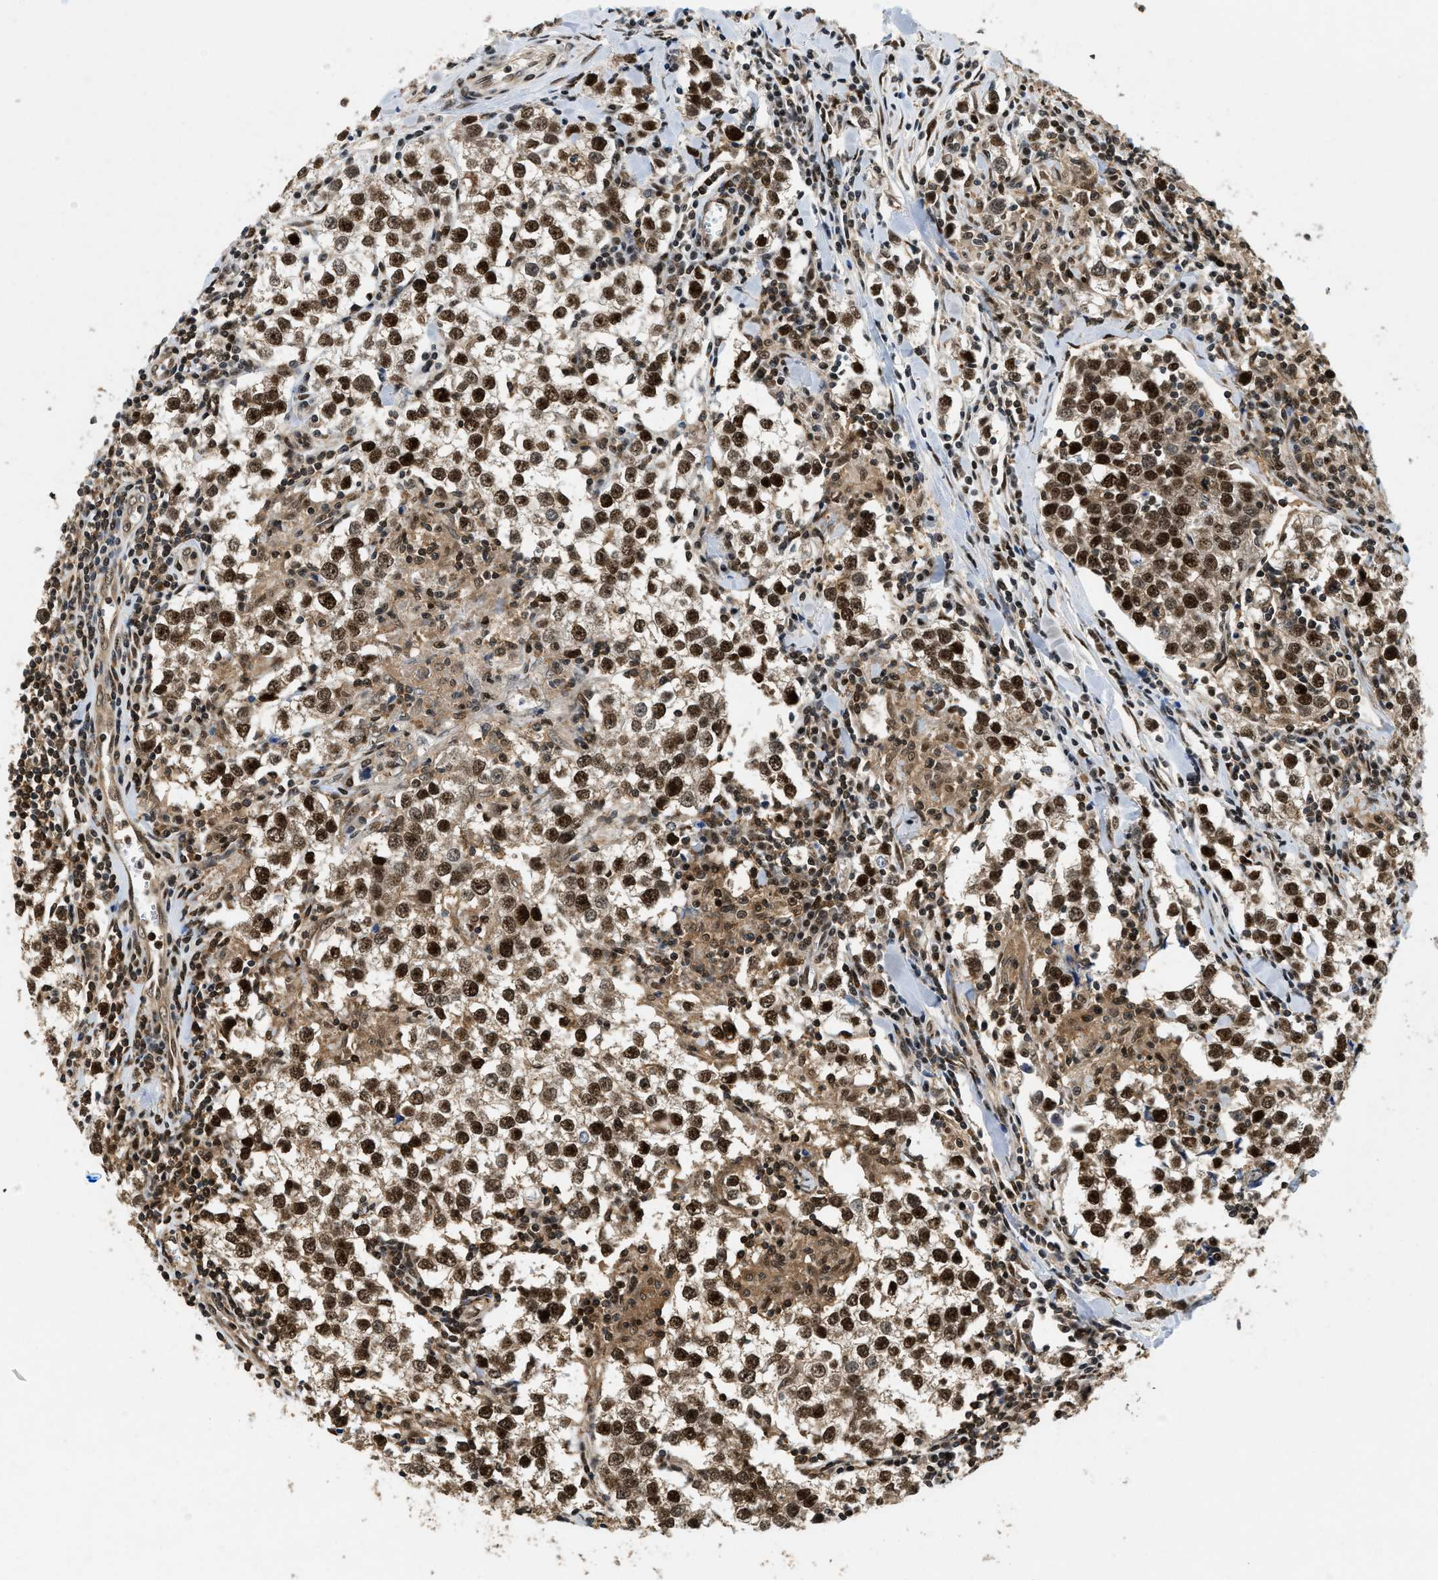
{"staining": {"intensity": "strong", "quantity": ">75%", "location": "cytoplasmic/membranous,nuclear"}, "tissue": "testis cancer", "cell_type": "Tumor cells", "image_type": "cancer", "snomed": [{"axis": "morphology", "description": "Seminoma, NOS"}, {"axis": "morphology", "description": "Carcinoma, Embryonal, NOS"}, {"axis": "topography", "description": "Testis"}], "caption": "A brown stain shows strong cytoplasmic/membranous and nuclear staining of a protein in human seminoma (testis) tumor cells.", "gene": "ATF7IP", "patient": {"sex": "male", "age": 36}}